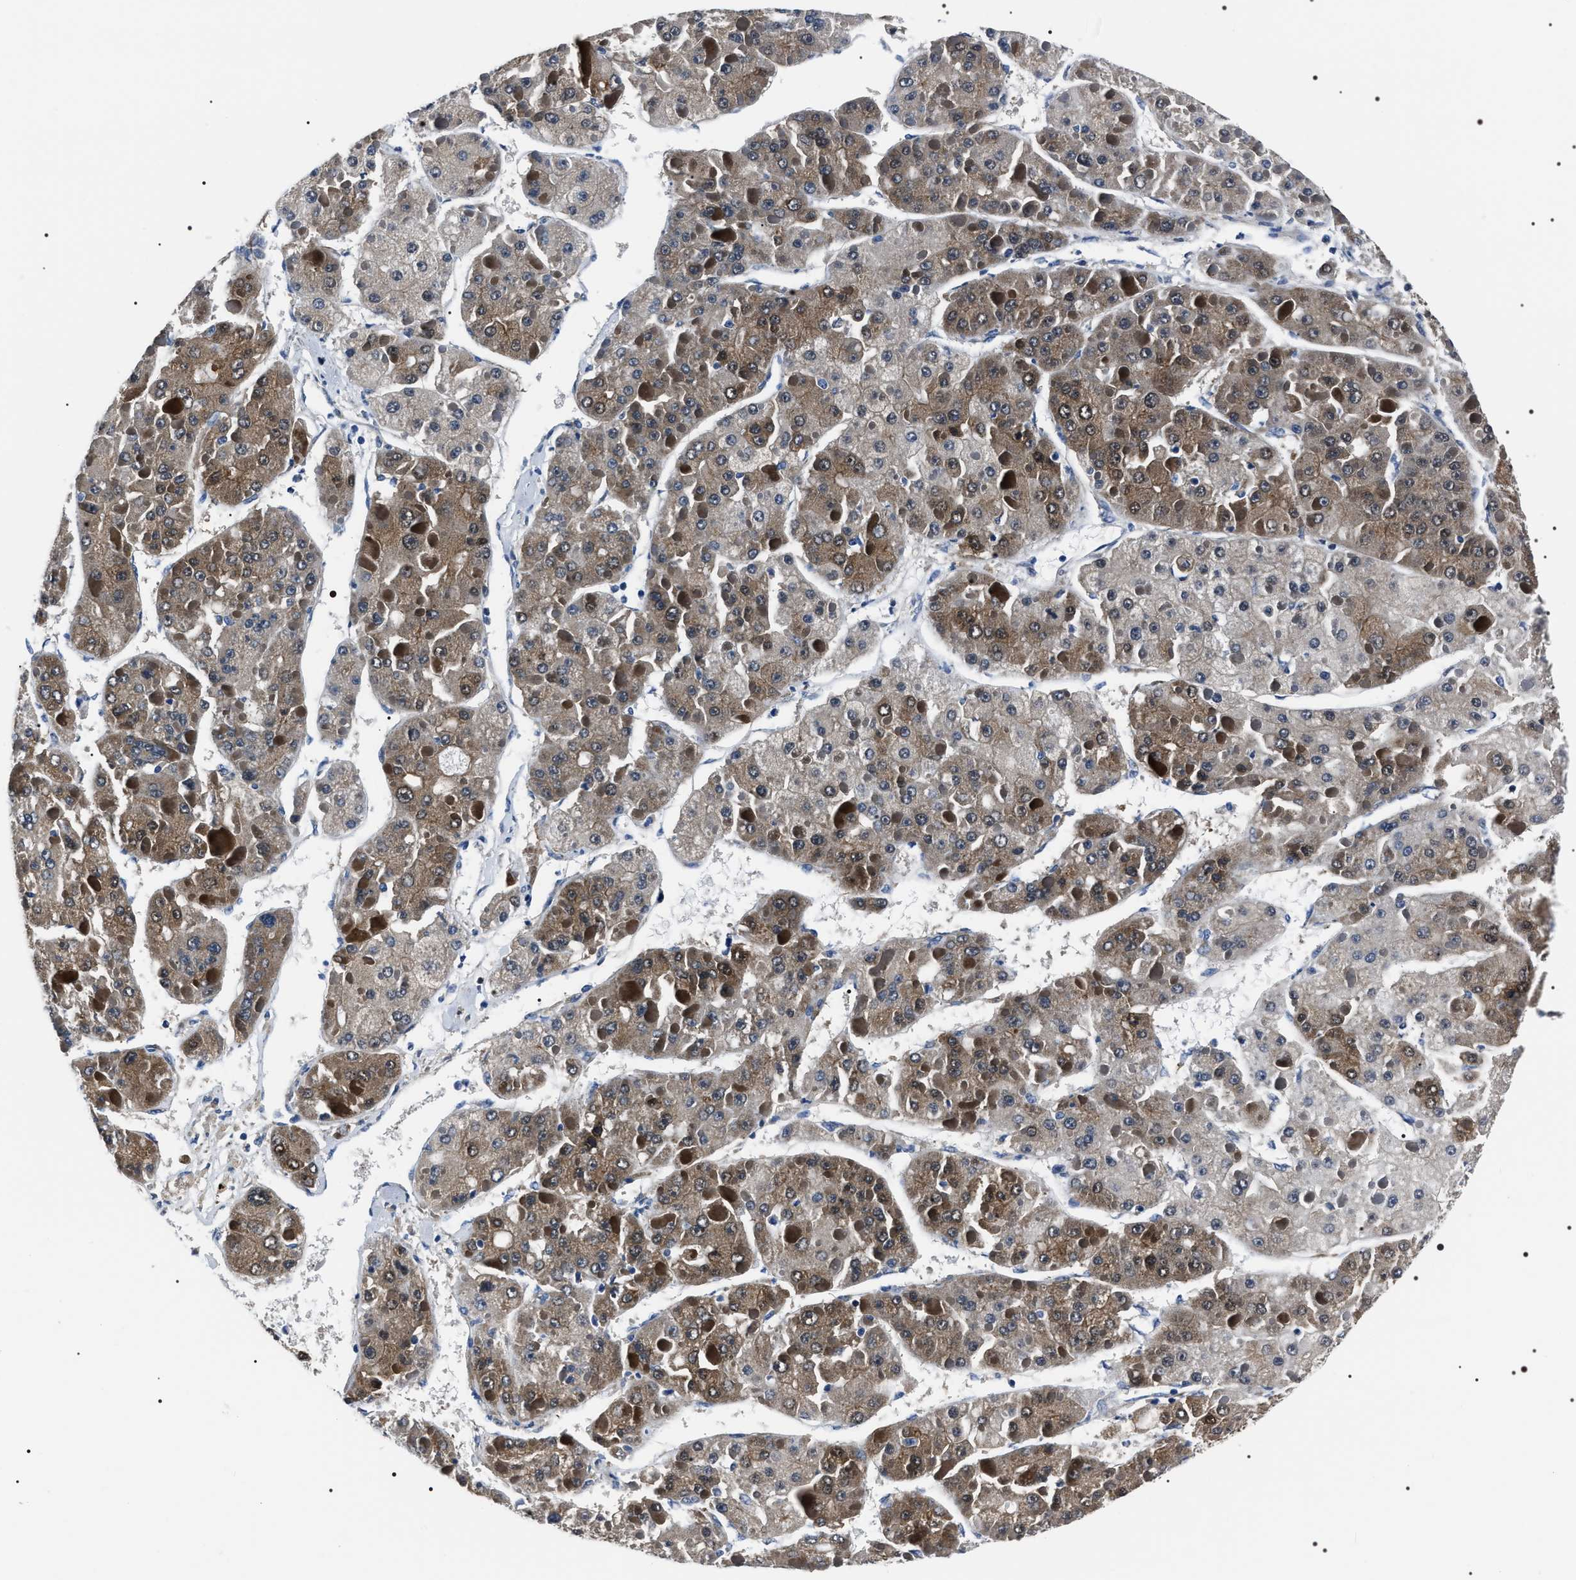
{"staining": {"intensity": "moderate", "quantity": "25%-75%", "location": "cytoplasmic/membranous"}, "tissue": "liver cancer", "cell_type": "Tumor cells", "image_type": "cancer", "snomed": [{"axis": "morphology", "description": "Carcinoma, Hepatocellular, NOS"}, {"axis": "topography", "description": "Liver"}], "caption": "An IHC histopathology image of neoplastic tissue is shown. Protein staining in brown labels moderate cytoplasmic/membranous positivity in liver hepatocellular carcinoma within tumor cells.", "gene": "BAG2", "patient": {"sex": "female", "age": 73}}